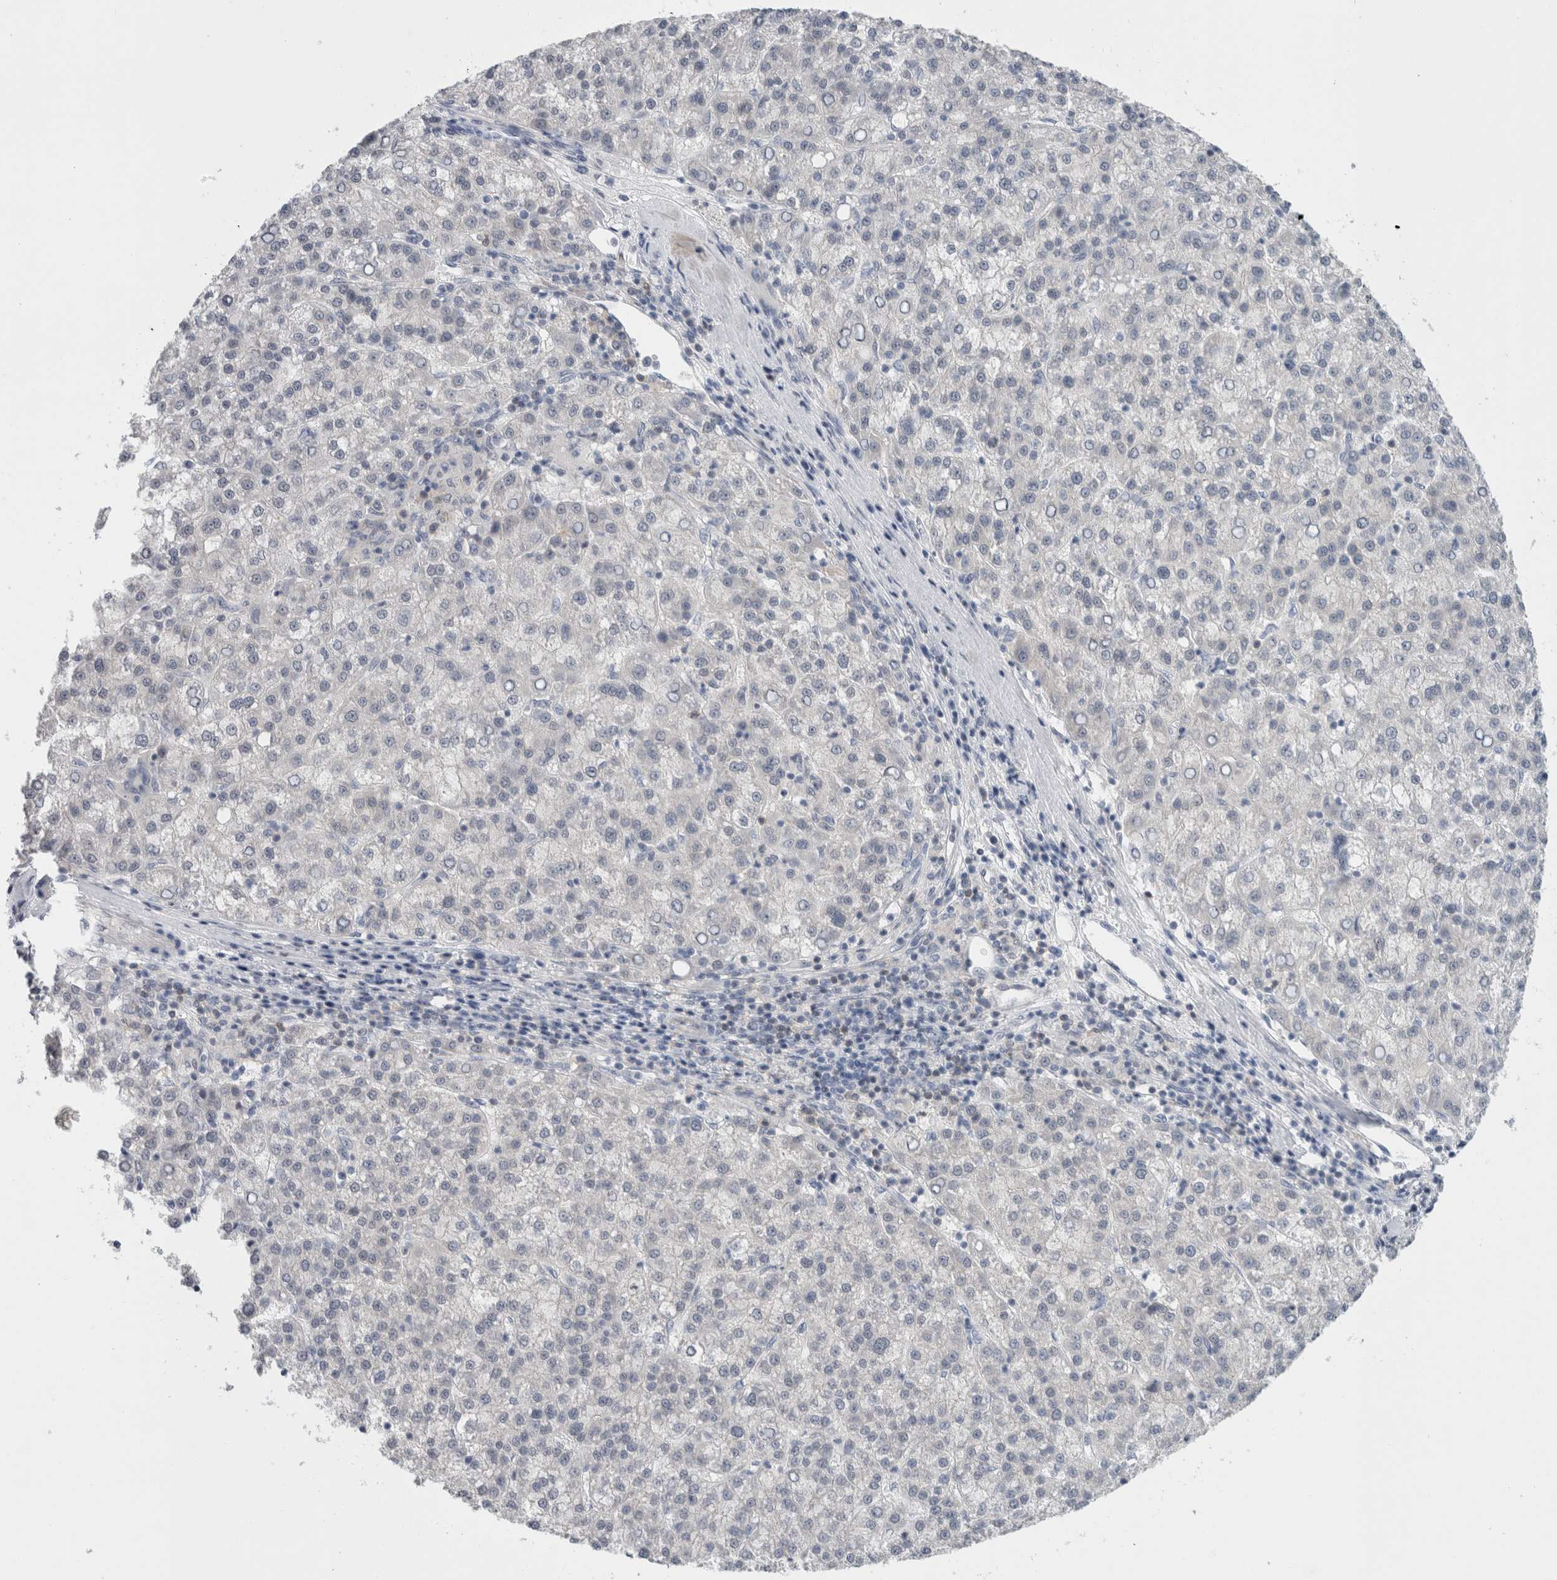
{"staining": {"intensity": "negative", "quantity": "none", "location": "none"}, "tissue": "liver cancer", "cell_type": "Tumor cells", "image_type": "cancer", "snomed": [{"axis": "morphology", "description": "Carcinoma, Hepatocellular, NOS"}, {"axis": "topography", "description": "Liver"}], "caption": "A histopathology image of liver cancer stained for a protein shows no brown staining in tumor cells. Nuclei are stained in blue.", "gene": "CASP6", "patient": {"sex": "female", "age": 58}}